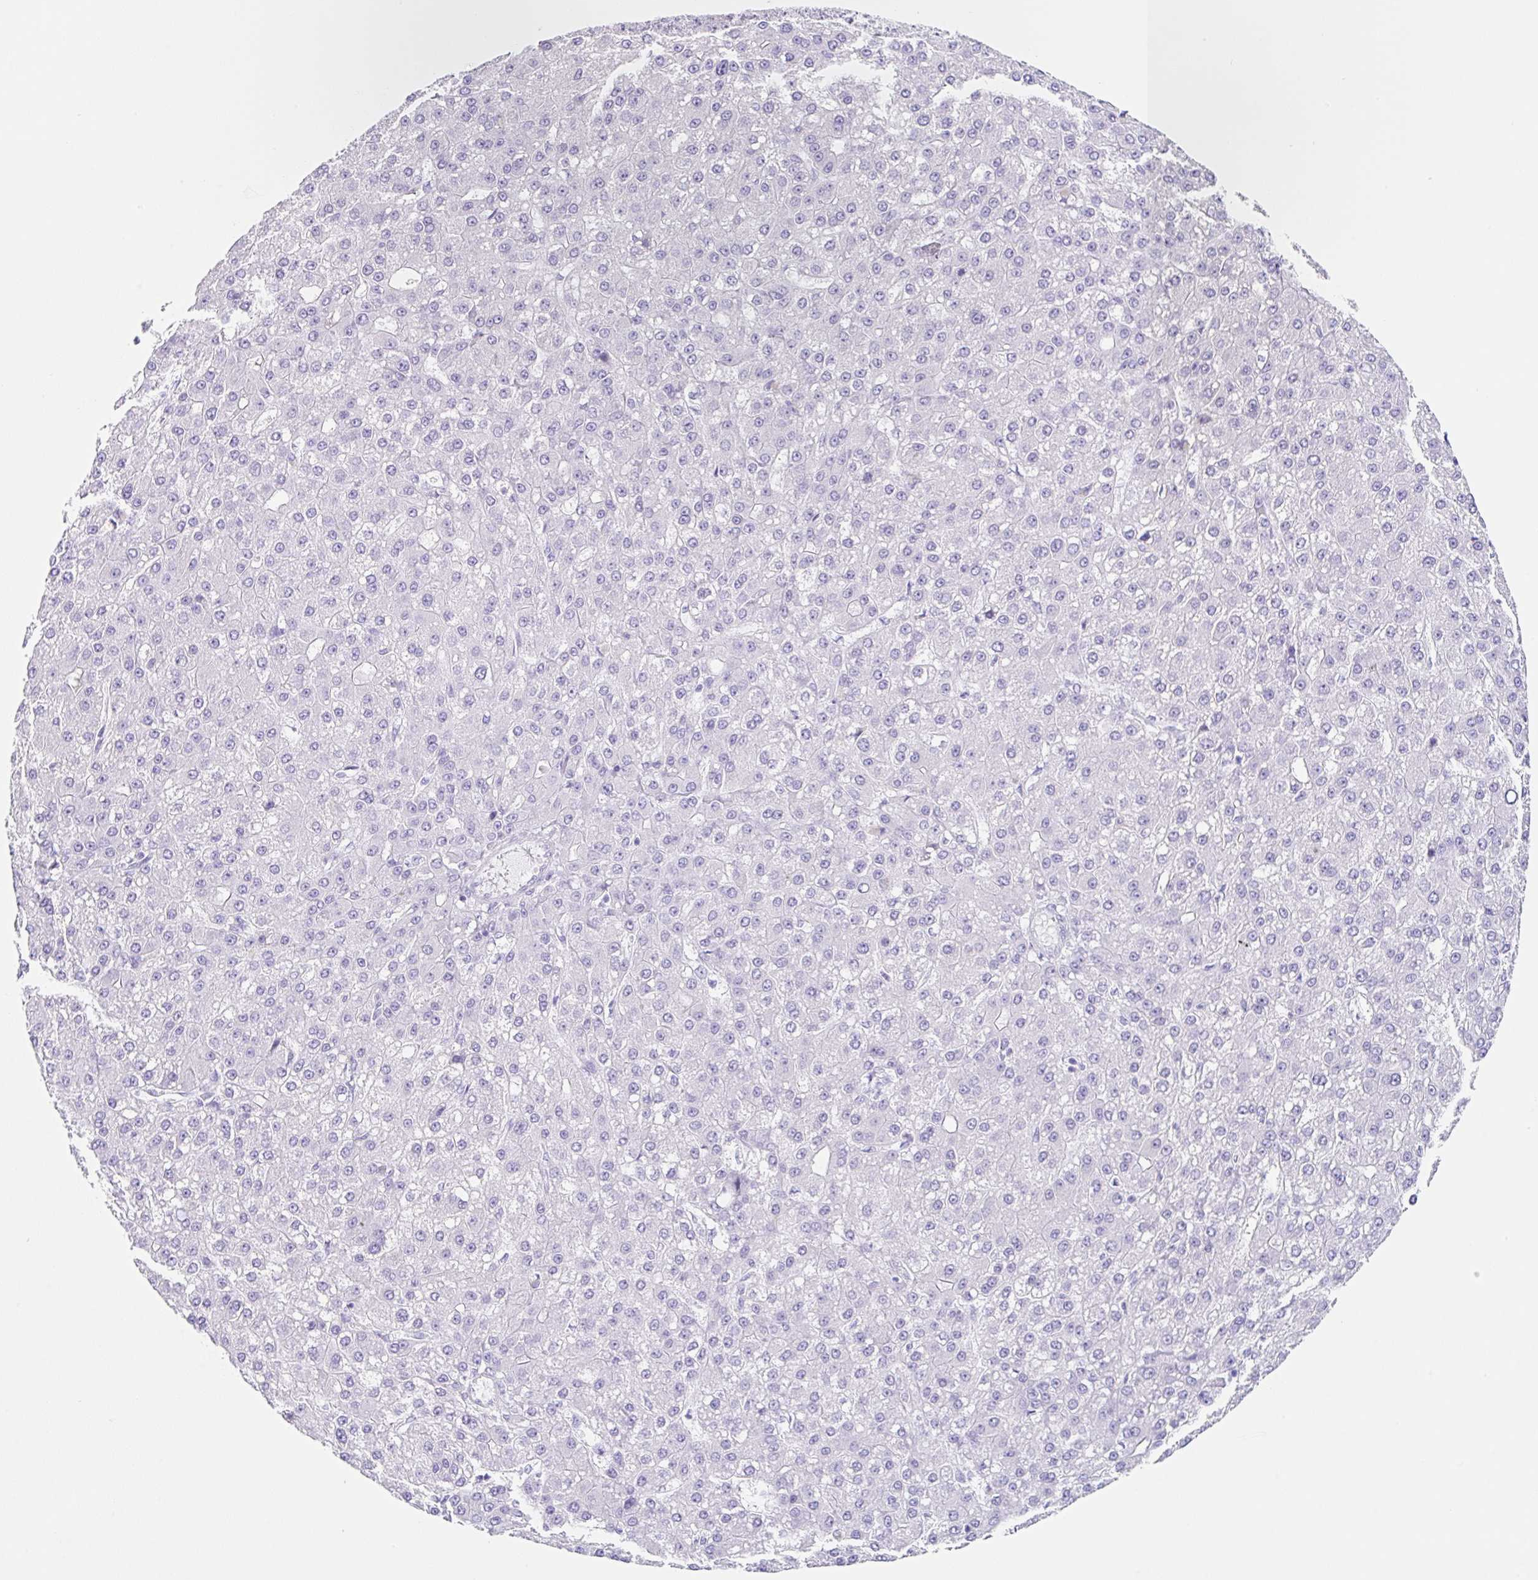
{"staining": {"intensity": "negative", "quantity": "none", "location": "none"}, "tissue": "liver cancer", "cell_type": "Tumor cells", "image_type": "cancer", "snomed": [{"axis": "morphology", "description": "Carcinoma, Hepatocellular, NOS"}, {"axis": "topography", "description": "Liver"}], "caption": "A histopathology image of human liver hepatocellular carcinoma is negative for staining in tumor cells.", "gene": "CLDND2", "patient": {"sex": "male", "age": 67}}